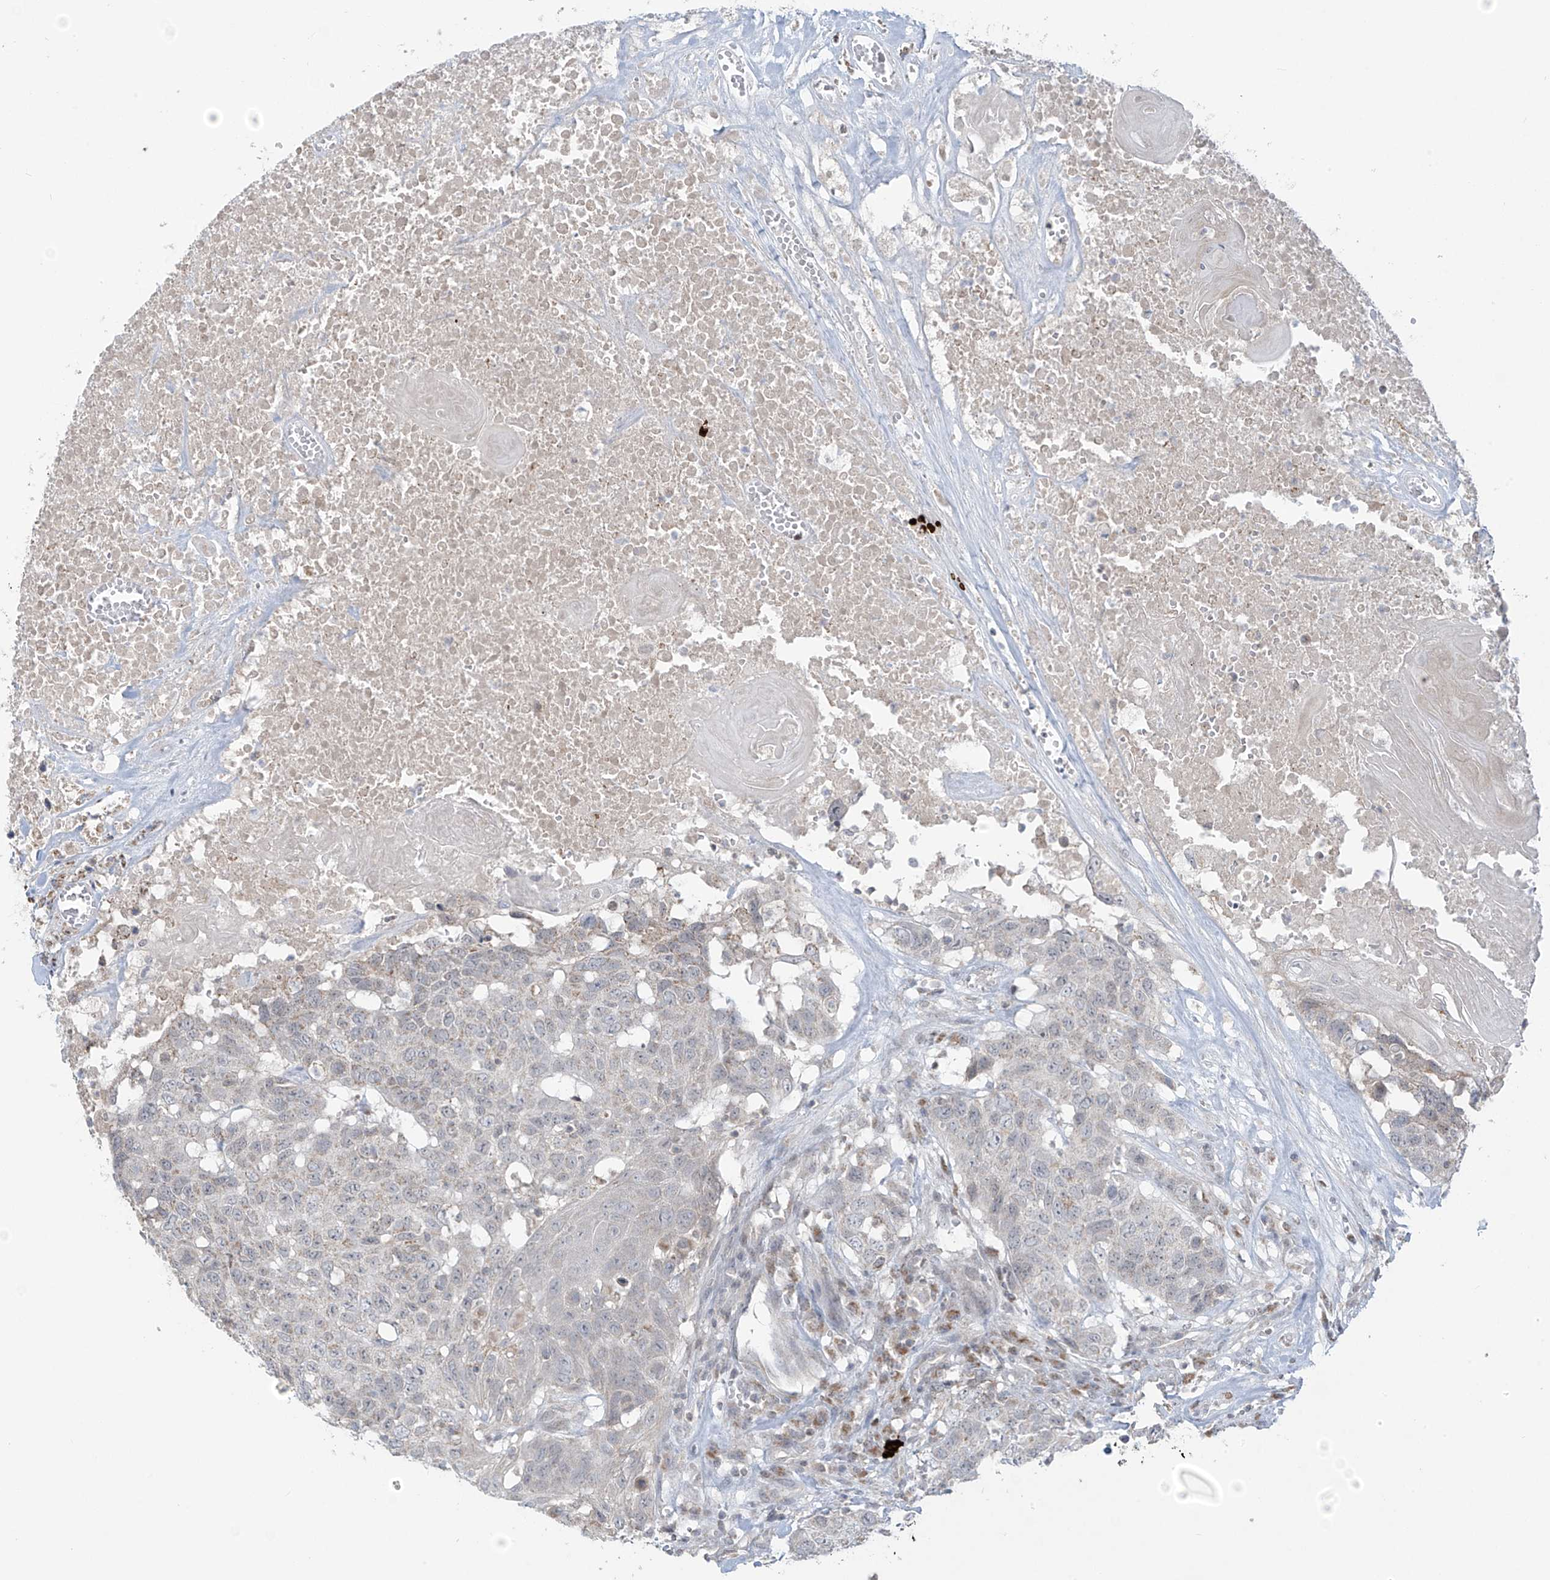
{"staining": {"intensity": "negative", "quantity": "none", "location": "none"}, "tissue": "head and neck cancer", "cell_type": "Tumor cells", "image_type": "cancer", "snomed": [{"axis": "morphology", "description": "Squamous cell carcinoma, NOS"}, {"axis": "topography", "description": "Head-Neck"}], "caption": "High power microscopy image of an immunohistochemistry photomicrograph of squamous cell carcinoma (head and neck), revealing no significant positivity in tumor cells. (IHC, brightfield microscopy, high magnification).", "gene": "HDDC2", "patient": {"sex": "male", "age": 66}}